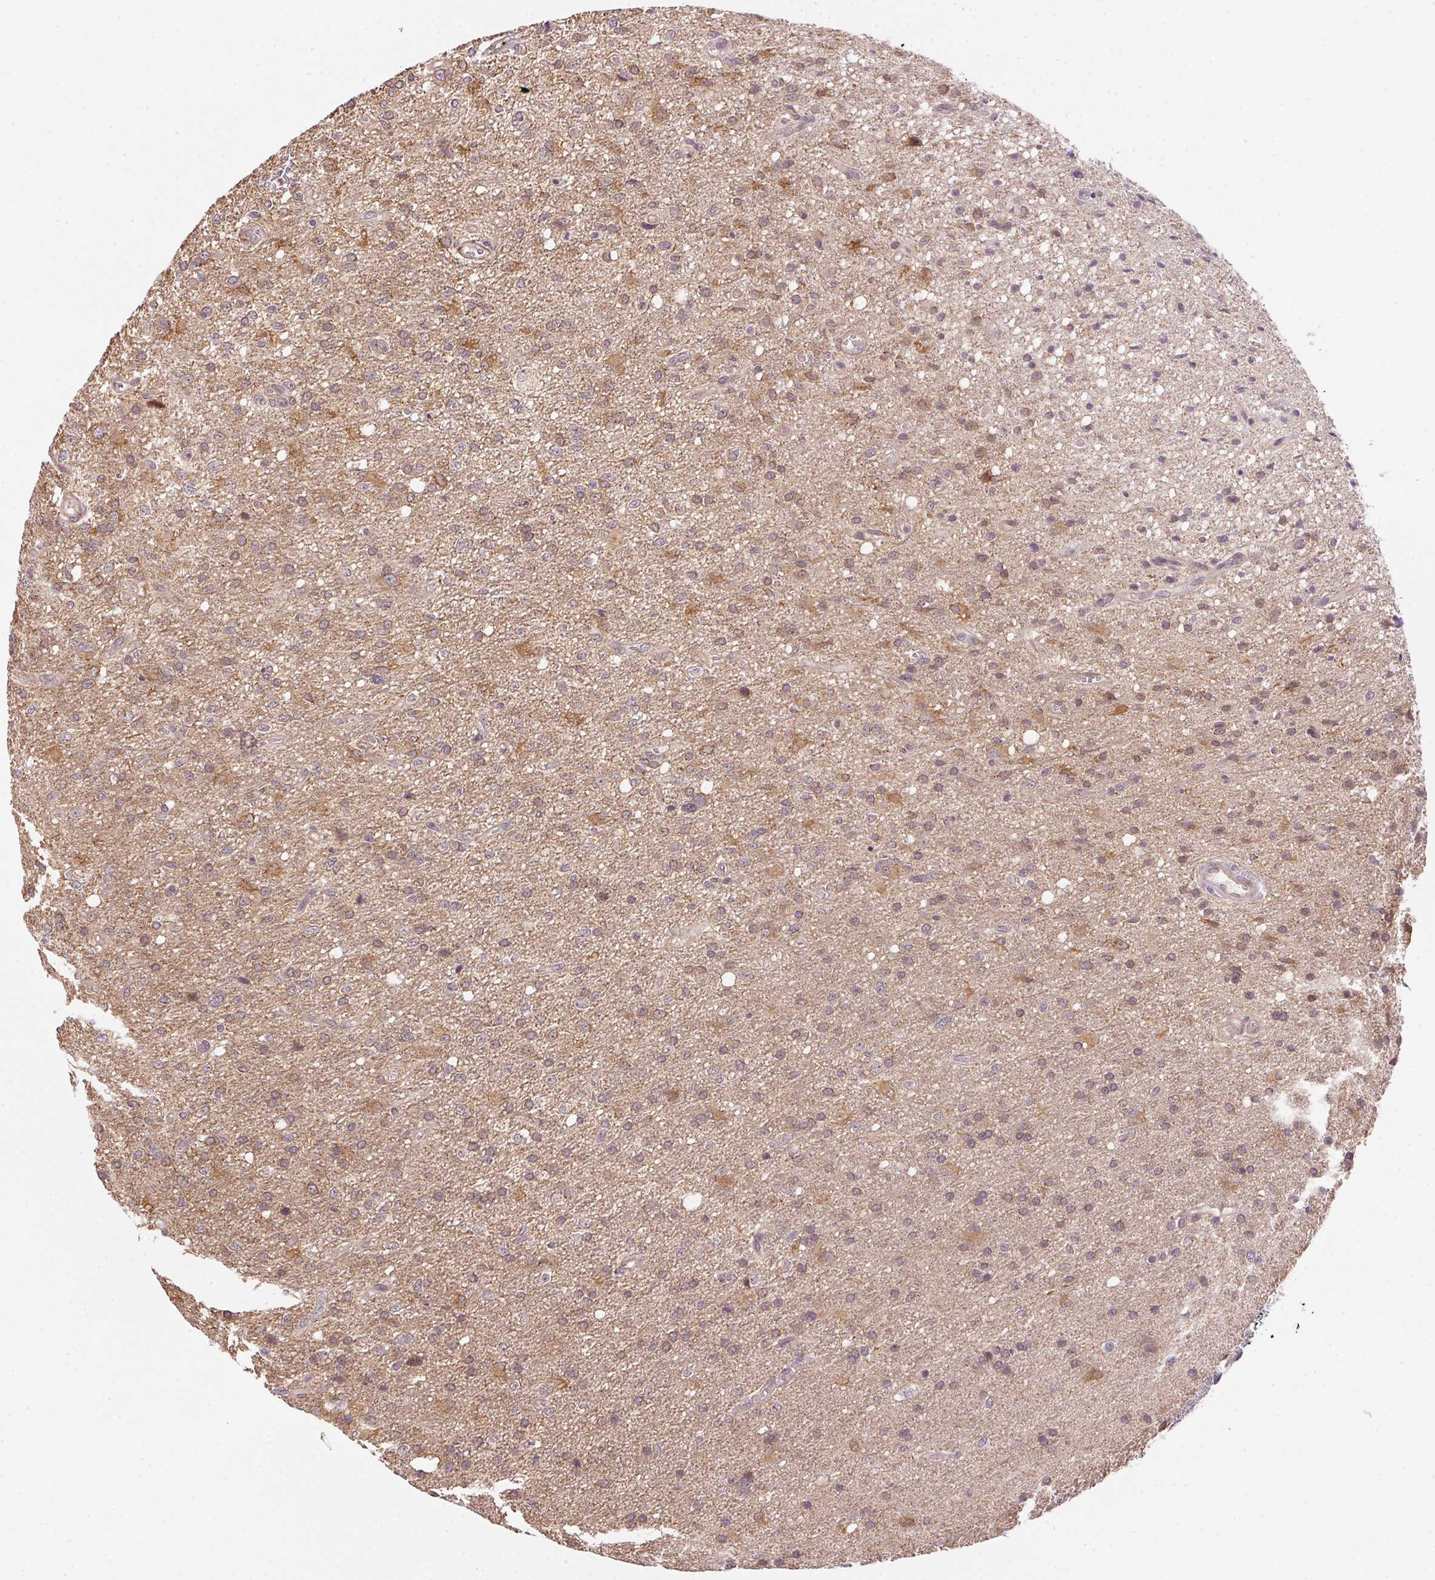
{"staining": {"intensity": "moderate", "quantity": "<25%", "location": "cytoplasmic/membranous,nuclear"}, "tissue": "glioma", "cell_type": "Tumor cells", "image_type": "cancer", "snomed": [{"axis": "morphology", "description": "Glioma, malignant, Low grade"}, {"axis": "topography", "description": "Brain"}], "caption": "Malignant low-grade glioma tissue demonstrates moderate cytoplasmic/membranous and nuclear expression in about <25% of tumor cells (Brightfield microscopy of DAB IHC at high magnification).", "gene": "CFAP92", "patient": {"sex": "male", "age": 66}}